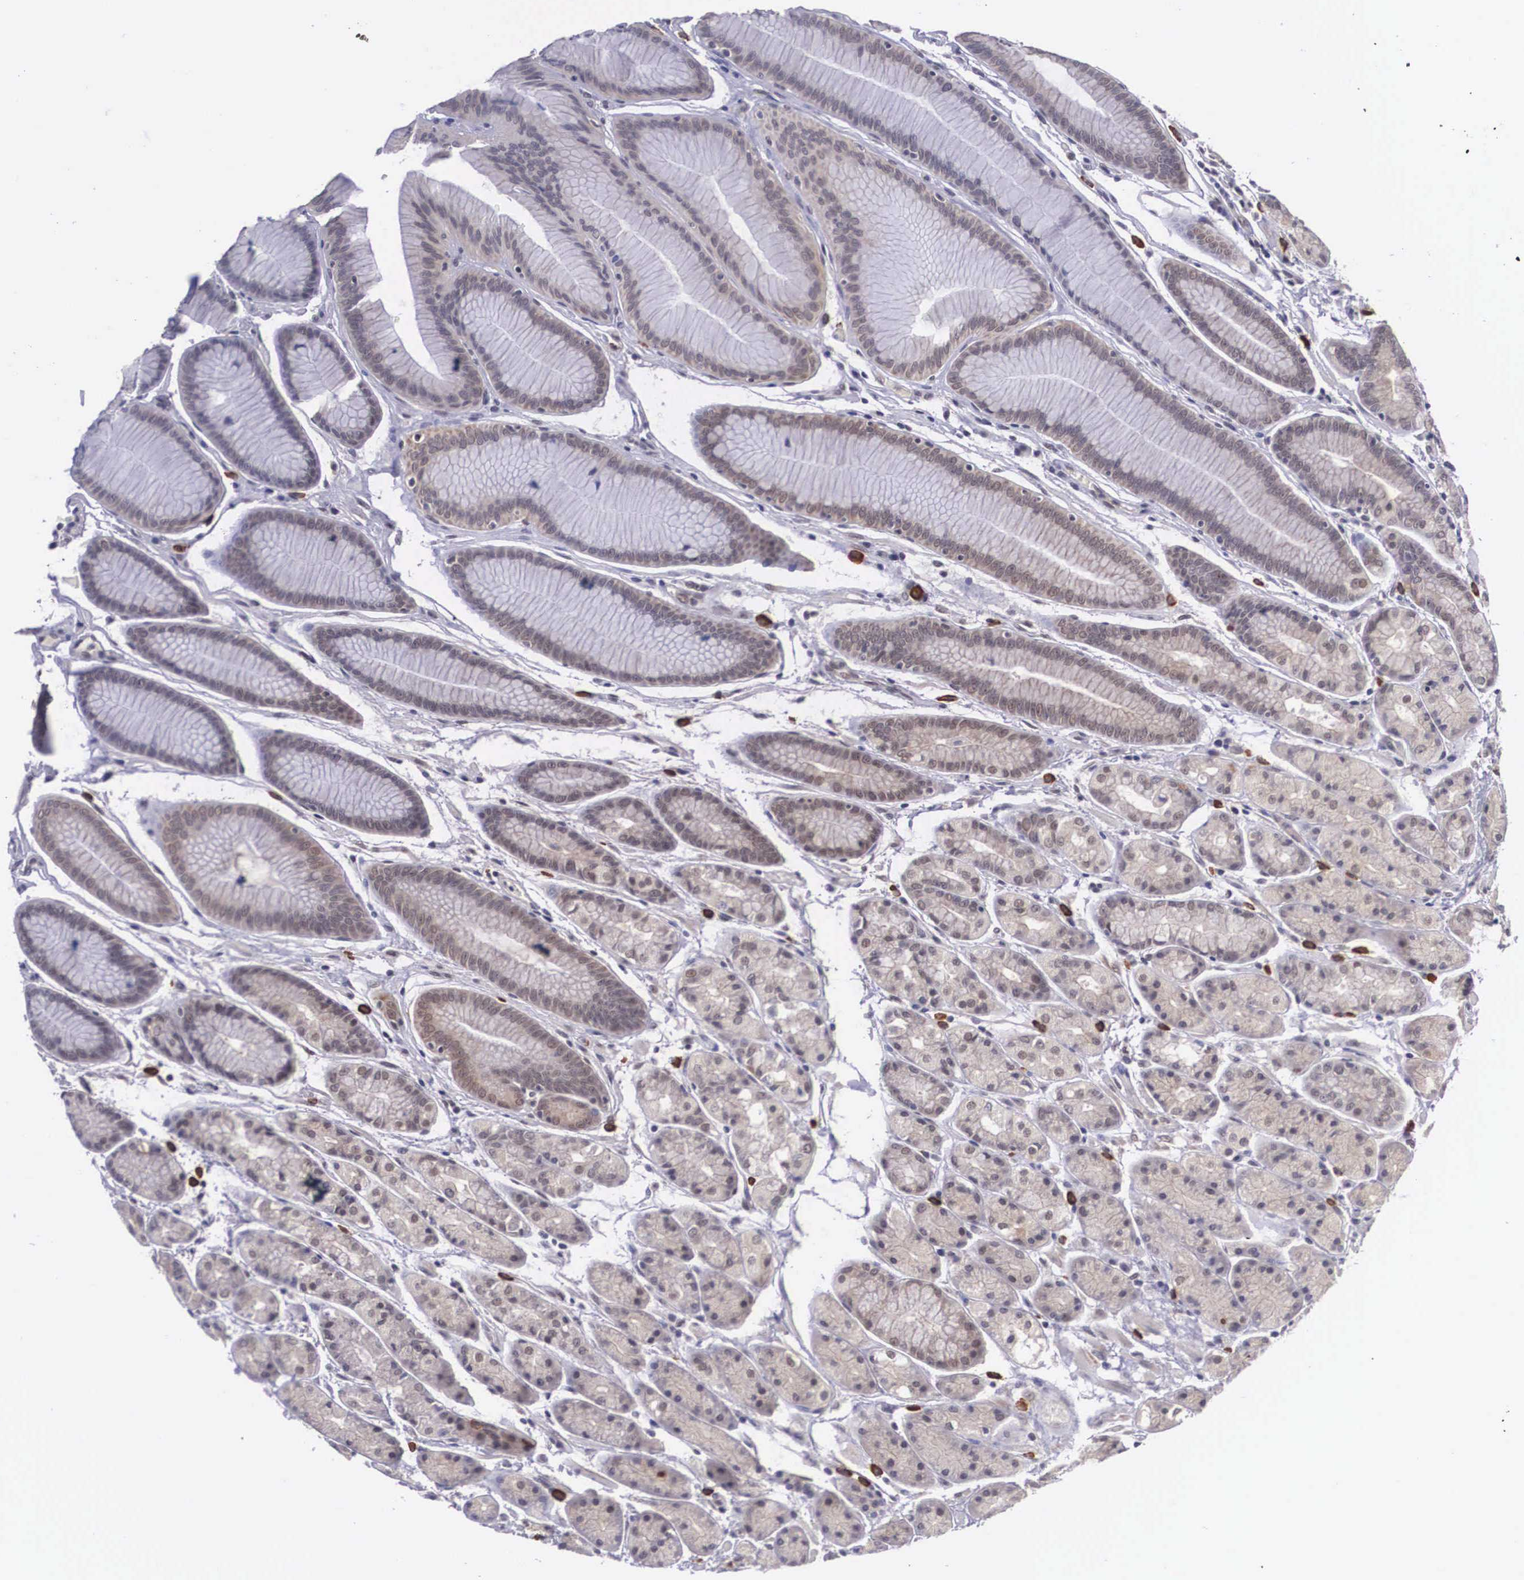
{"staining": {"intensity": "weak", "quantity": "25%-75%", "location": "cytoplasmic/membranous,nuclear"}, "tissue": "stomach", "cell_type": "Glandular cells", "image_type": "normal", "snomed": [{"axis": "morphology", "description": "Normal tissue, NOS"}, {"axis": "topography", "description": "Stomach, upper"}], "caption": "Protein staining exhibits weak cytoplasmic/membranous,nuclear positivity in about 25%-75% of glandular cells in unremarkable stomach.", "gene": "NINL", "patient": {"sex": "male", "age": 72}}